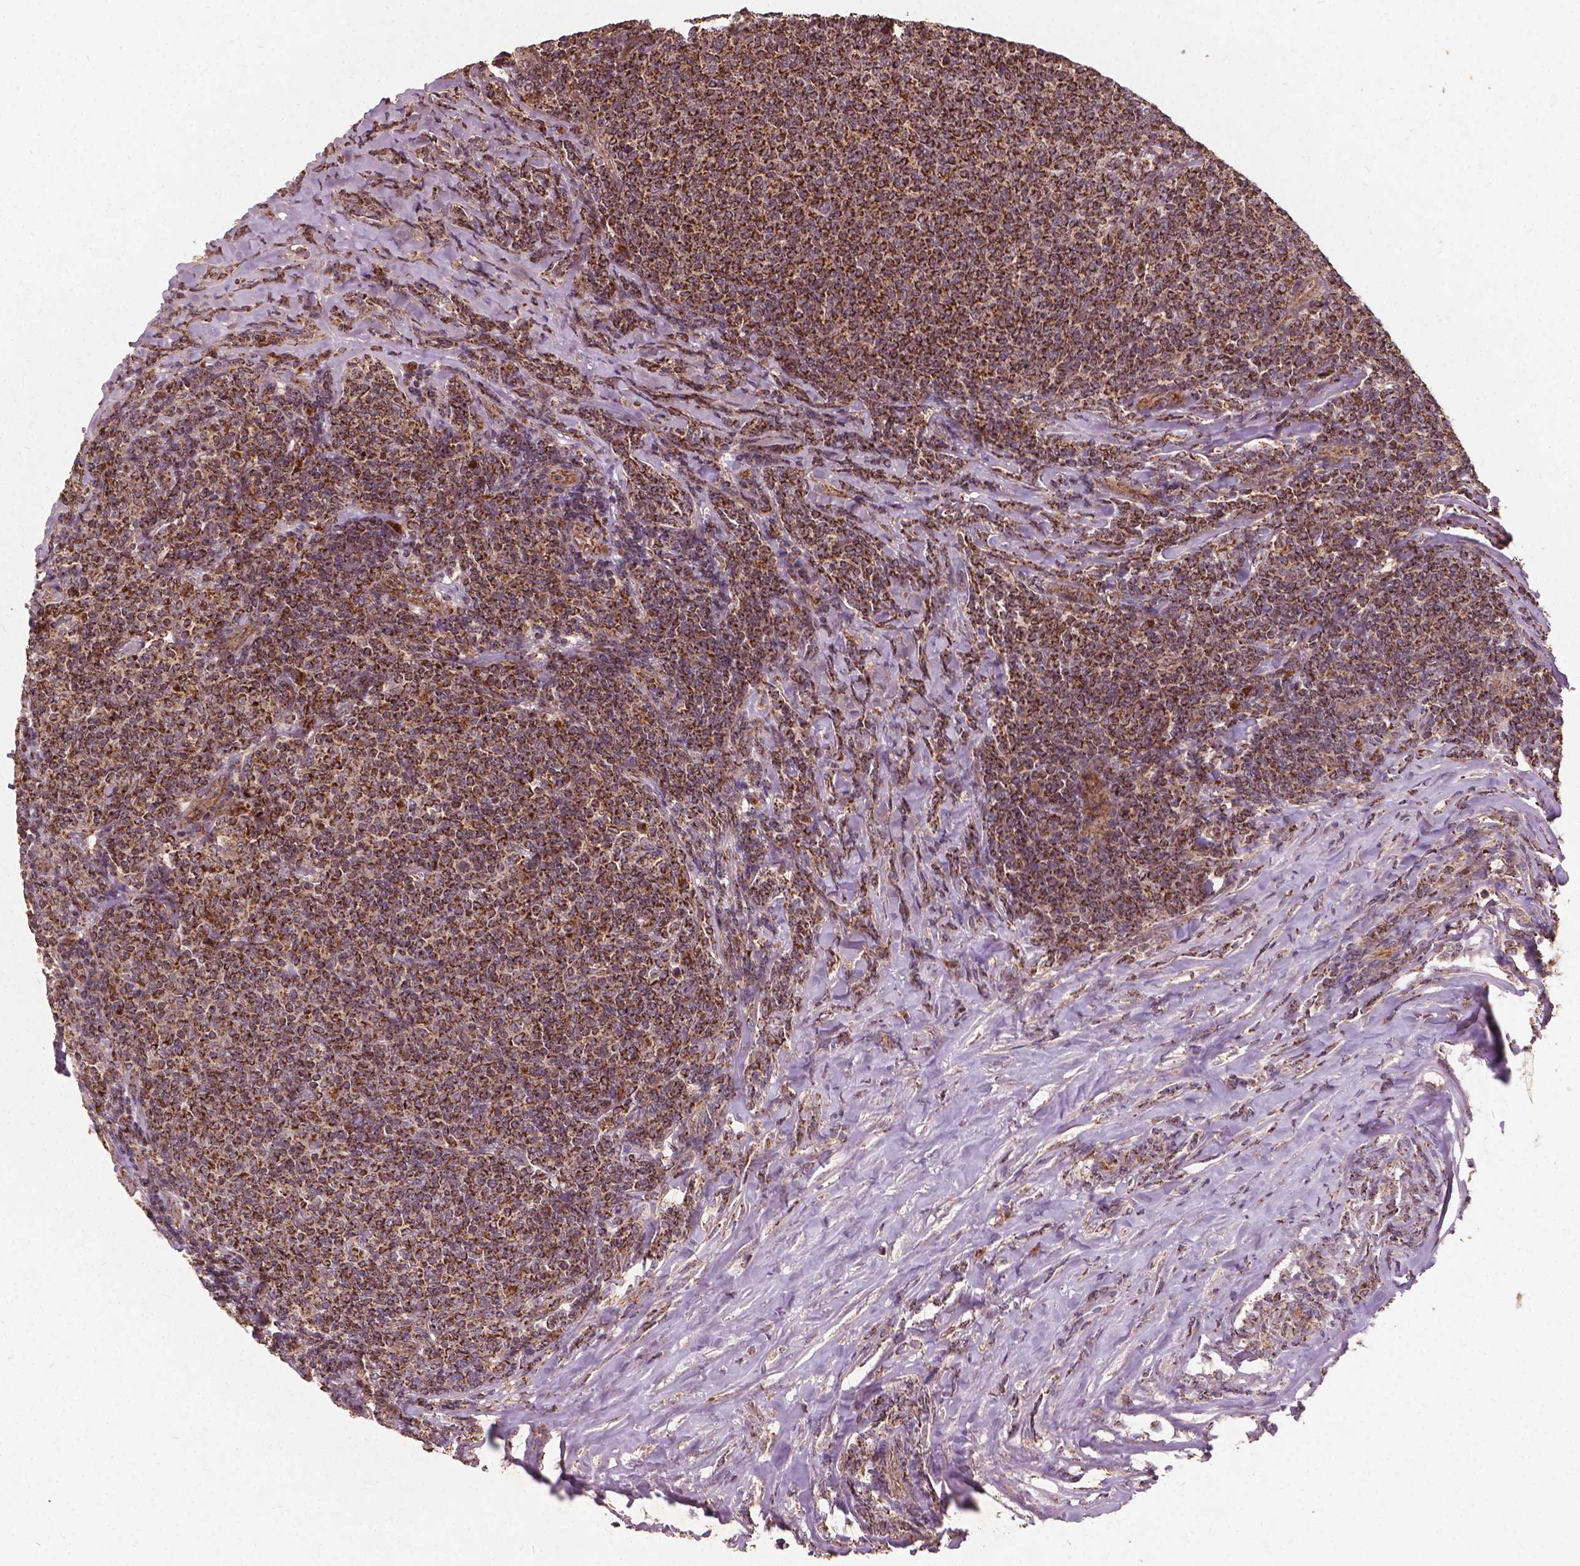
{"staining": {"intensity": "strong", "quantity": ">75%", "location": "cytoplasmic/membranous"}, "tissue": "lymphoma", "cell_type": "Tumor cells", "image_type": "cancer", "snomed": [{"axis": "morphology", "description": "Malignant lymphoma, non-Hodgkin's type, Low grade"}, {"axis": "topography", "description": "Lymph node"}], "caption": "Immunohistochemical staining of lymphoma displays strong cytoplasmic/membranous protein staining in about >75% of tumor cells. The protein is shown in brown color, while the nuclei are stained blue.", "gene": "UBXN2A", "patient": {"sex": "male", "age": 52}}